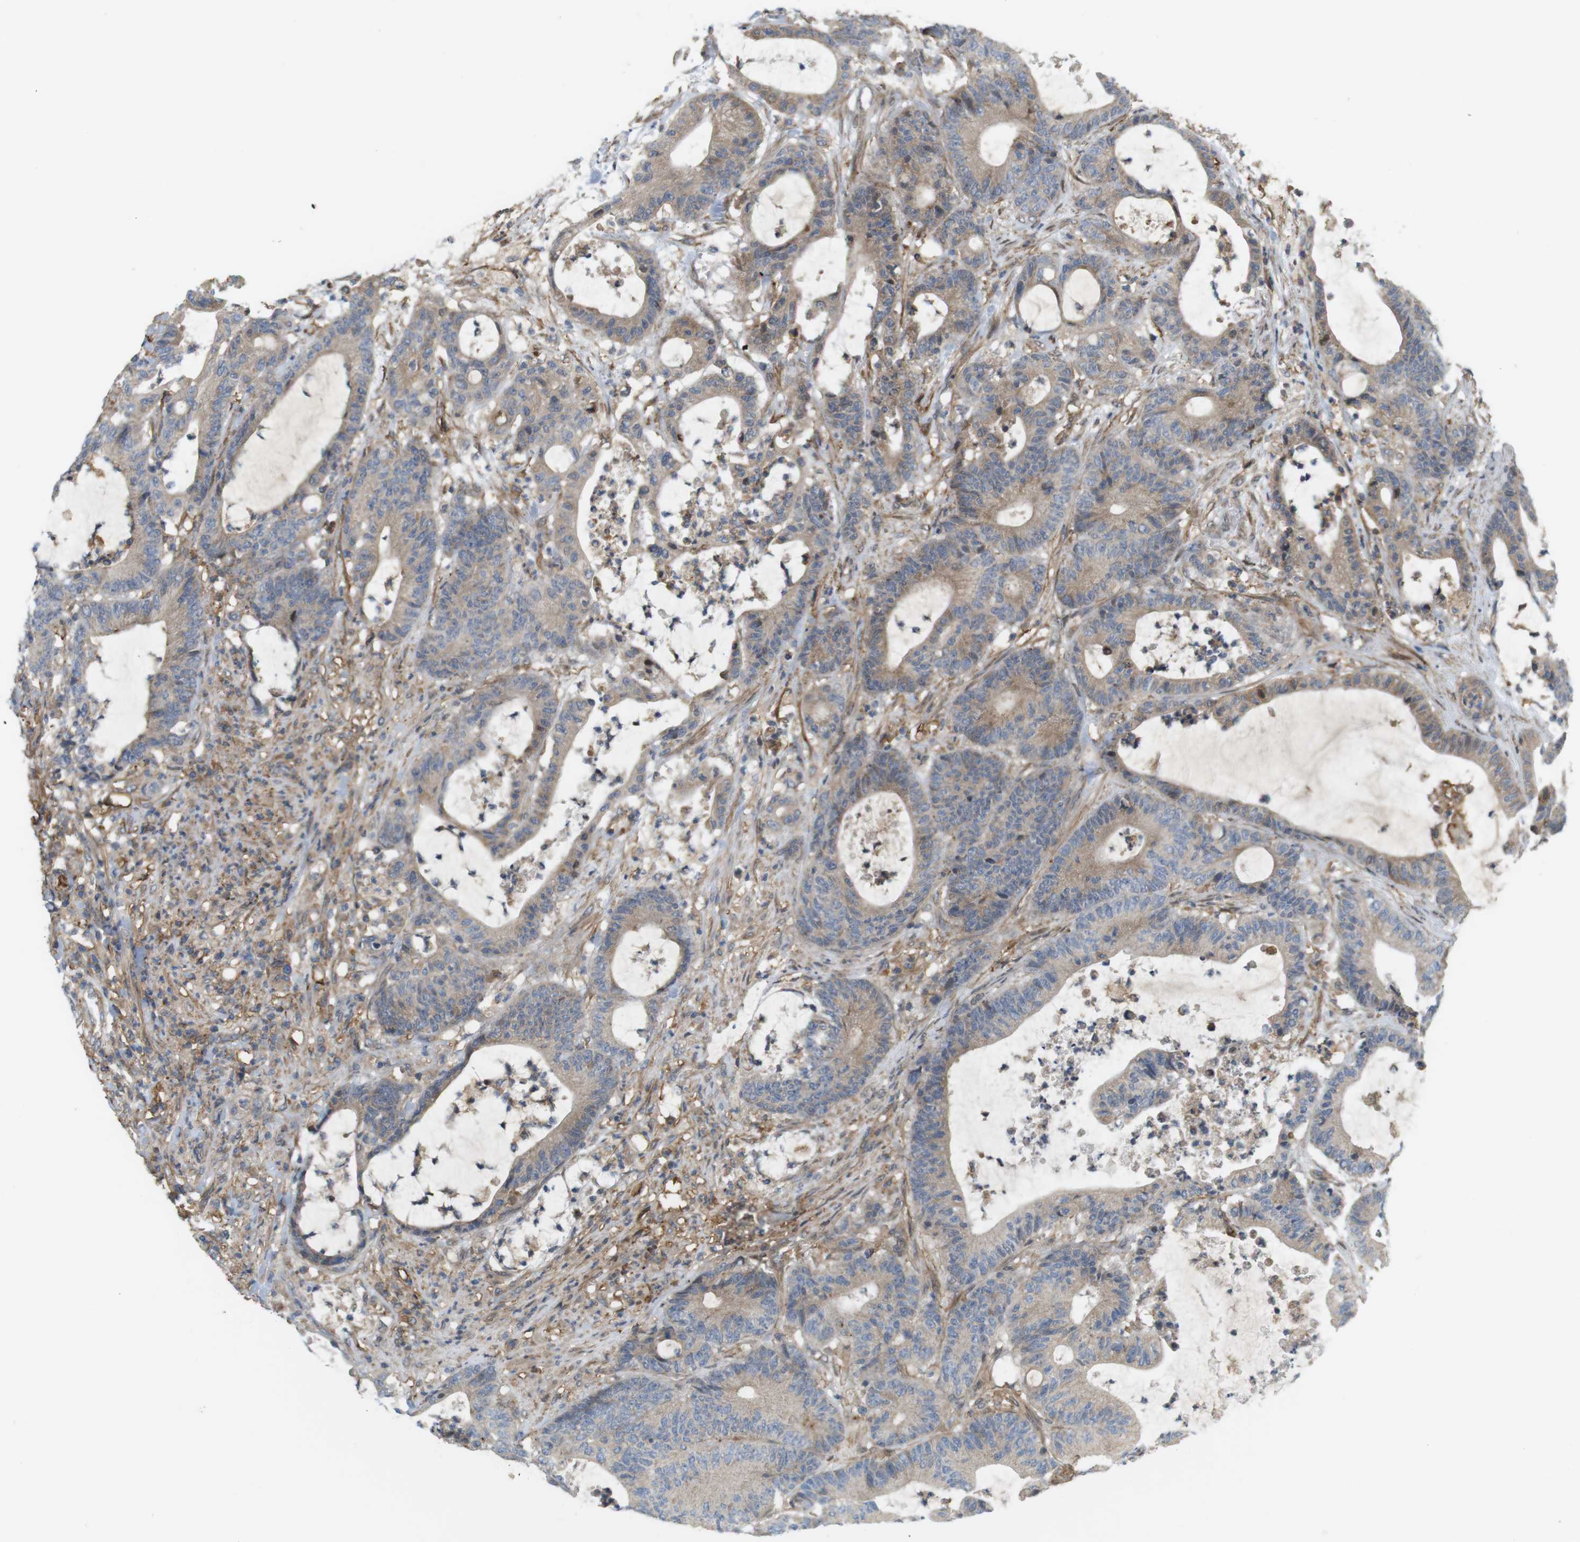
{"staining": {"intensity": "weak", "quantity": ">75%", "location": "cytoplasmic/membranous"}, "tissue": "colorectal cancer", "cell_type": "Tumor cells", "image_type": "cancer", "snomed": [{"axis": "morphology", "description": "Adenocarcinoma, NOS"}, {"axis": "topography", "description": "Colon"}], "caption": "Approximately >75% of tumor cells in colorectal cancer show weak cytoplasmic/membranous protein positivity as visualized by brown immunohistochemical staining.", "gene": "DDAH2", "patient": {"sex": "female", "age": 84}}